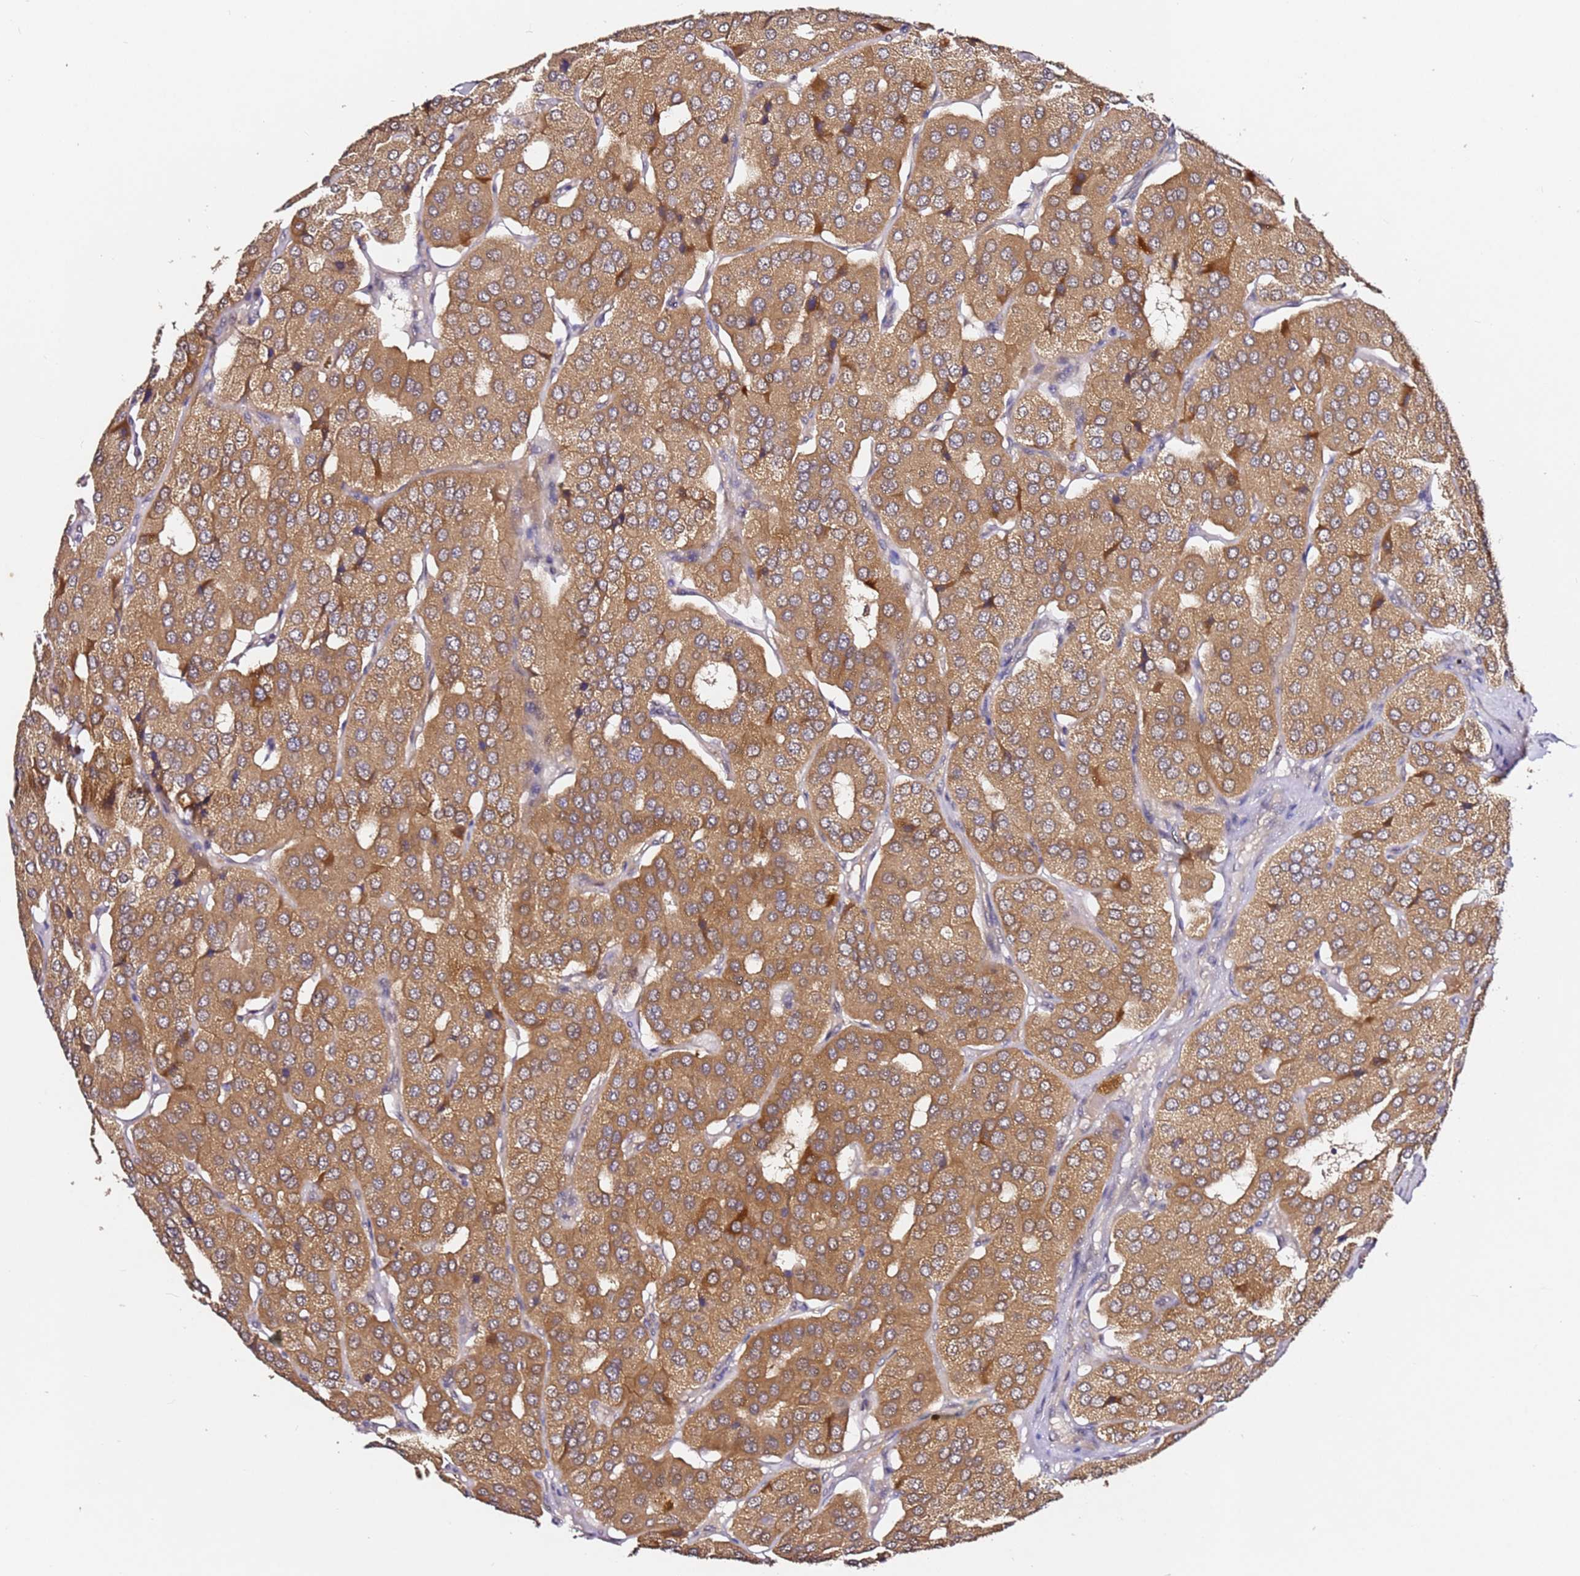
{"staining": {"intensity": "moderate", "quantity": ">75%", "location": "cytoplasmic/membranous"}, "tissue": "parathyroid gland", "cell_type": "Glandular cells", "image_type": "normal", "snomed": [{"axis": "morphology", "description": "Normal tissue, NOS"}, {"axis": "morphology", "description": "Adenoma, NOS"}, {"axis": "topography", "description": "Parathyroid gland"}], "caption": "Glandular cells demonstrate moderate cytoplasmic/membranous staining in approximately >75% of cells in unremarkable parathyroid gland. (DAB IHC with brightfield microscopy, high magnification).", "gene": "ALG11", "patient": {"sex": "female", "age": 86}}